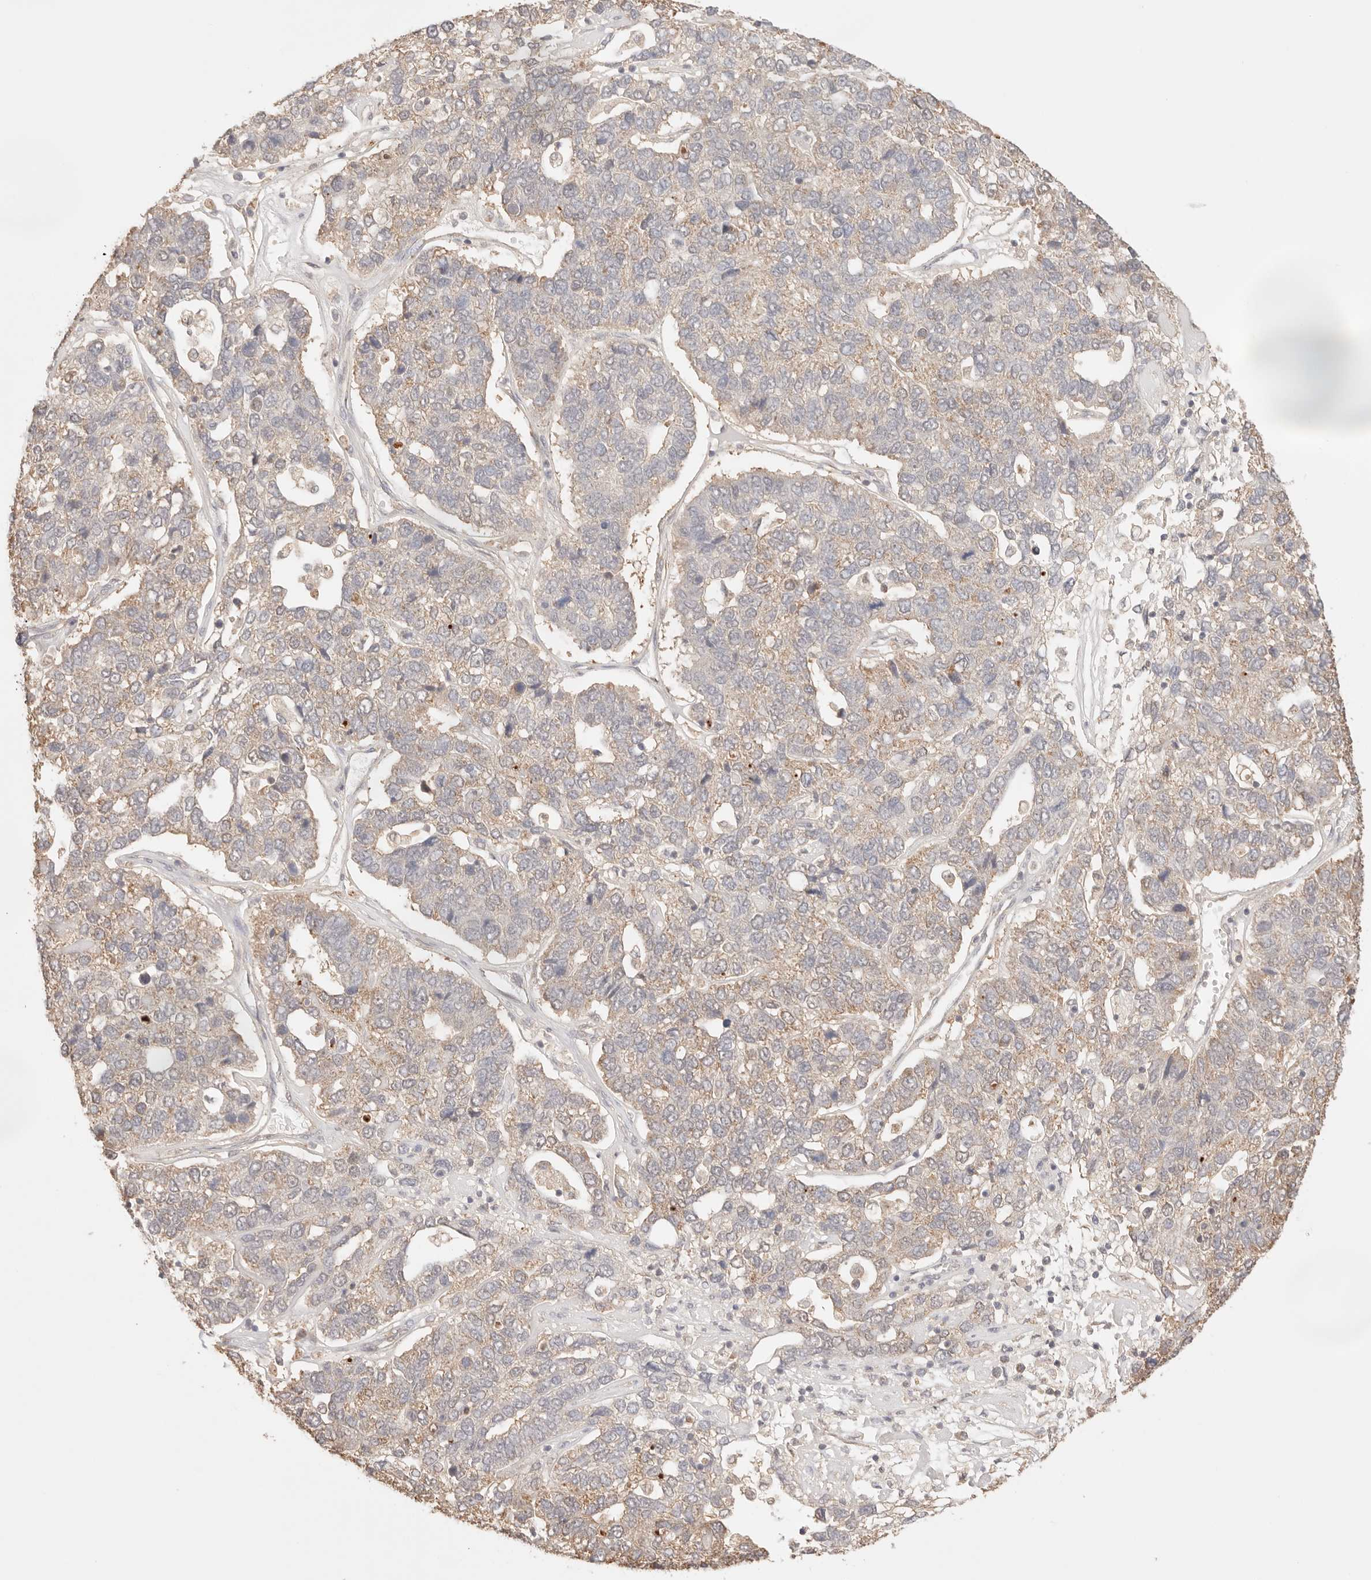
{"staining": {"intensity": "weak", "quantity": "<25%", "location": "cytoplasmic/membranous"}, "tissue": "pancreatic cancer", "cell_type": "Tumor cells", "image_type": "cancer", "snomed": [{"axis": "morphology", "description": "Adenocarcinoma, NOS"}, {"axis": "topography", "description": "Pancreas"}], "caption": "Pancreatic cancer was stained to show a protein in brown. There is no significant staining in tumor cells. (Immunohistochemistry (ihc), brightfield microscopy, high magnification).", "gene": "IL1R2", "patient": {"sex": "female", "age": 61}}